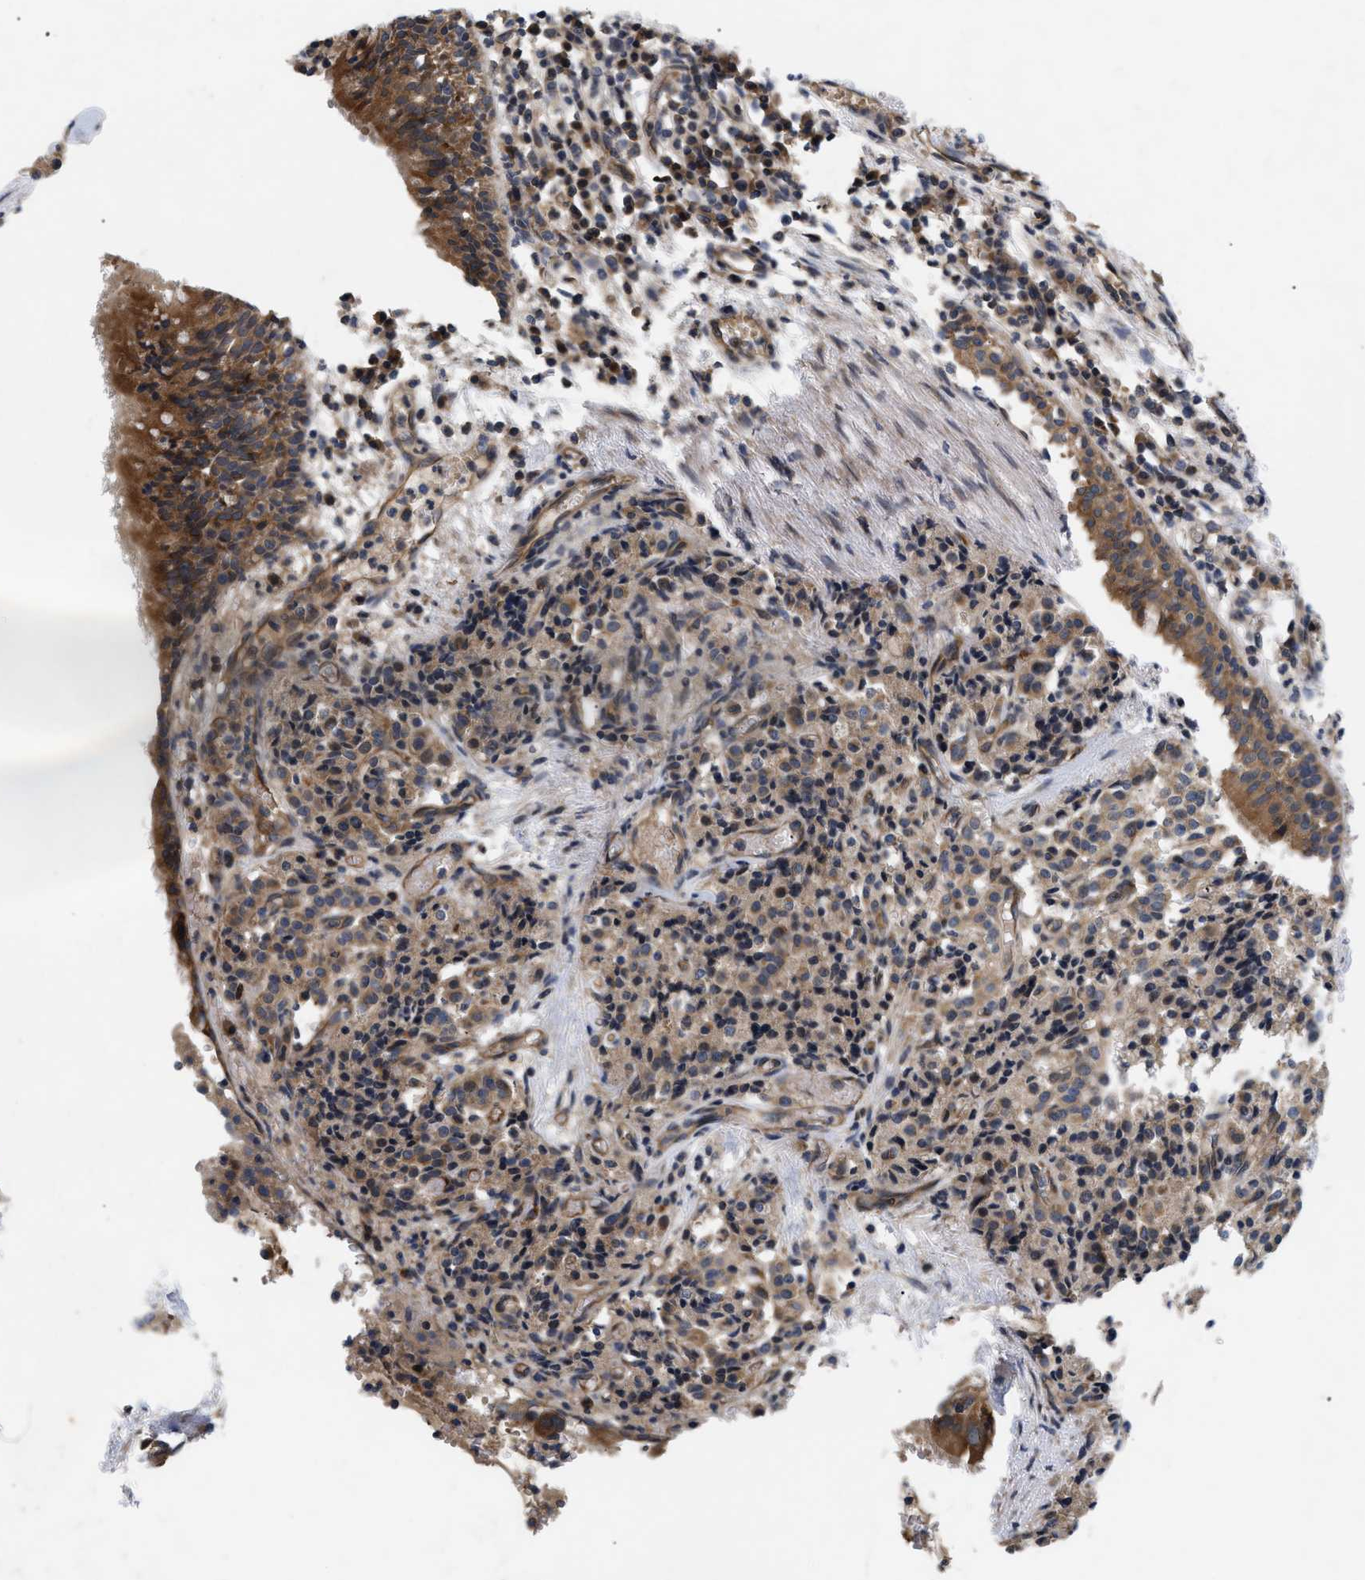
{"staining": {"intensity": "moderate", "quantity": ">75%", "location": "cytoplasmic/membranous"}, "tissue": "carcinoid", "cell_type": "Tumor cells", "image_type": "cancer", "snomed": [{"axis": "morphology", "description": "Carcinoid, malignant, NOS"}, {"axis": "topography", "description": "Lung"}], "caption": "Human malignant carcinoid stained with a protein marker displays moderate staining in tumor cells.", "gene": "HMGCR", "patient": {"sex": "male", "age": 30}}